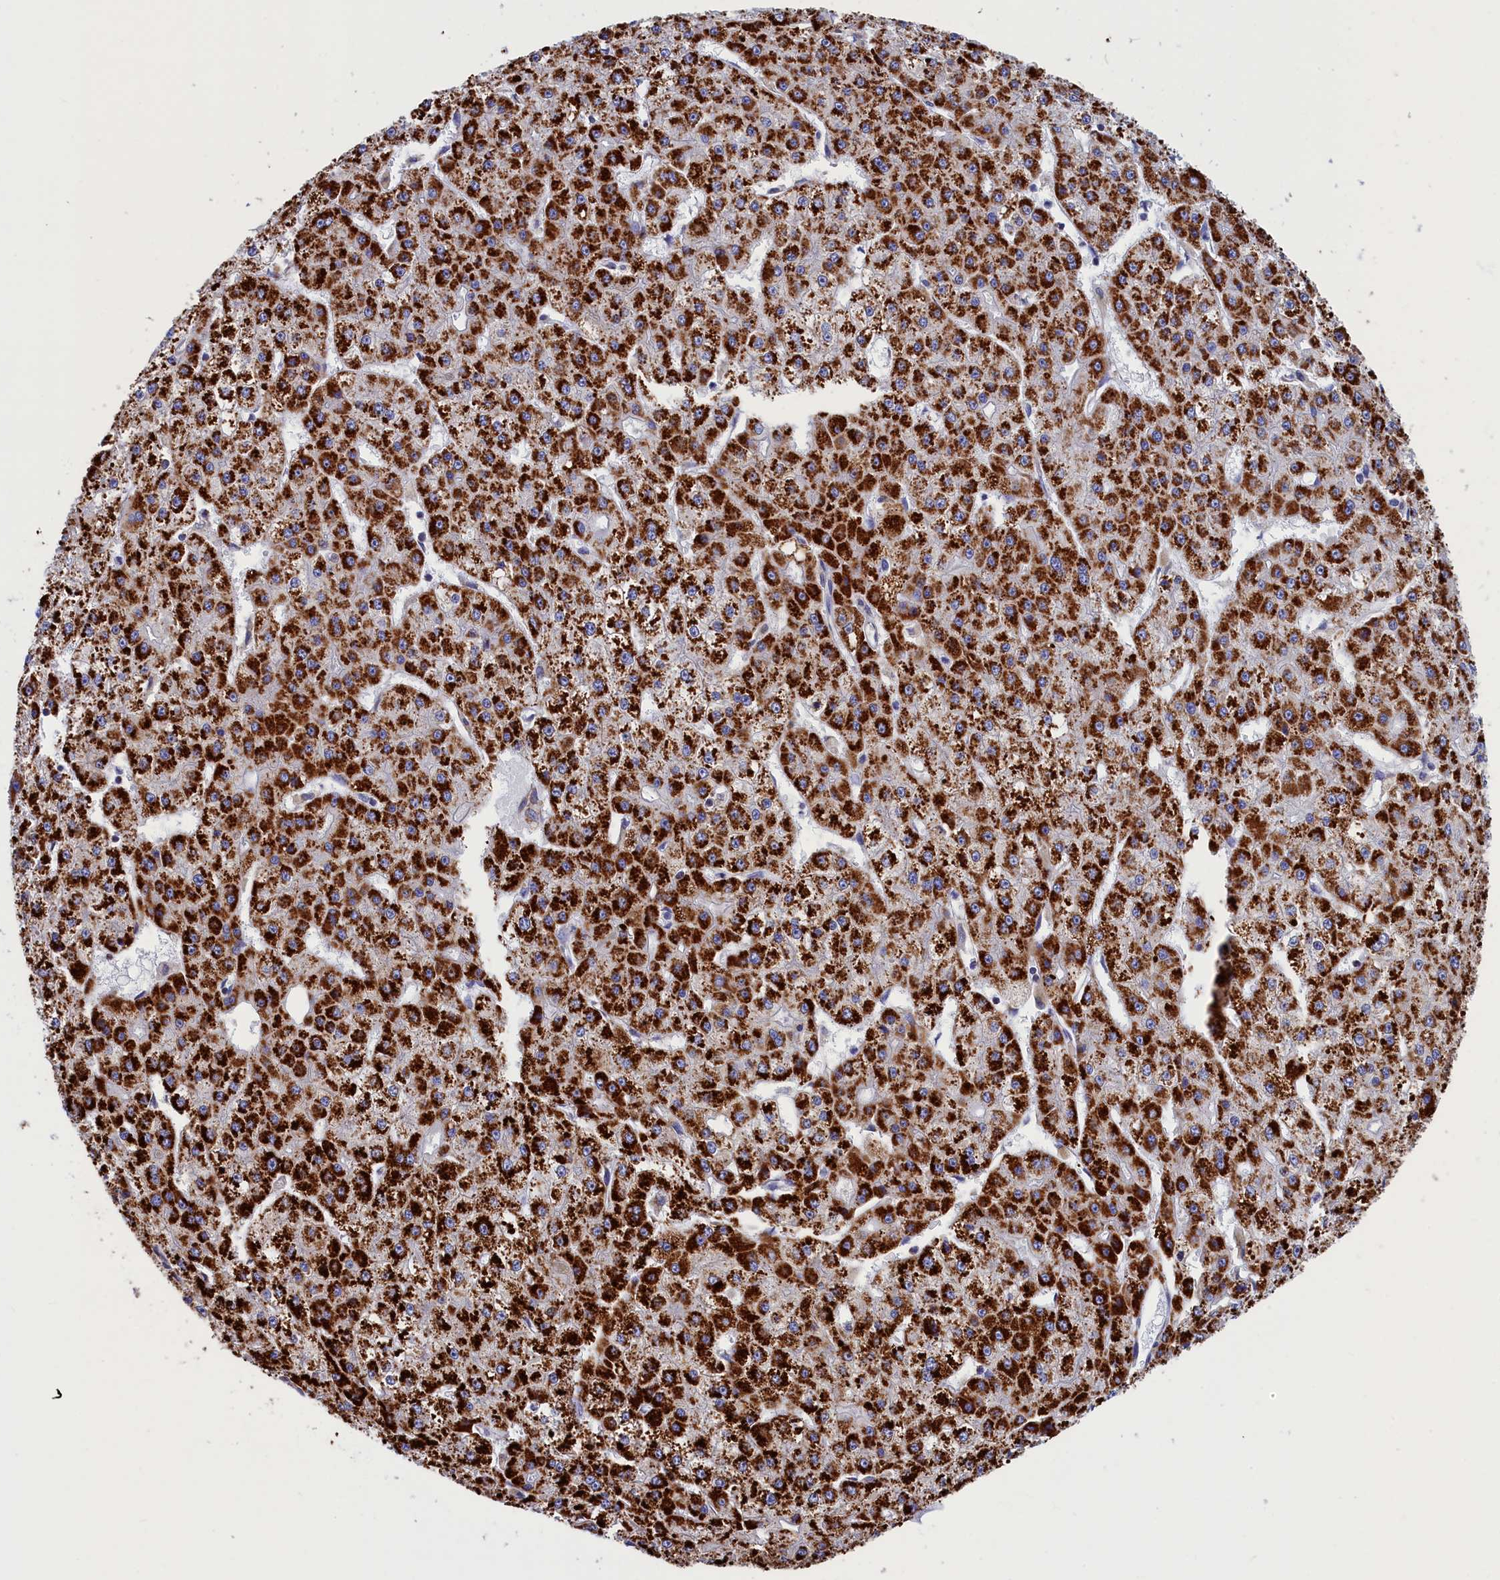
{"staining": {"intensity": "strong", "quantity": ">75%", "location": "cytoplasmic/membranous"}, "tissue": "liver cancer", "cell_type": "Tumor cells", "image_type": "cancer", "snomed": [{"axis": "morphology", "description": "Carcinoma, Hepatocellular, NOS"}, {"axis": "topography", "description": "Liver"}], "caption": "Hepatocellular carcinoma (liver) tissue reveals strong cytoplasmic/membranous positivity in approximately >75% of tumor cells", "gene": "WDR83", "patient": {"sex": "male", "age": 47}}